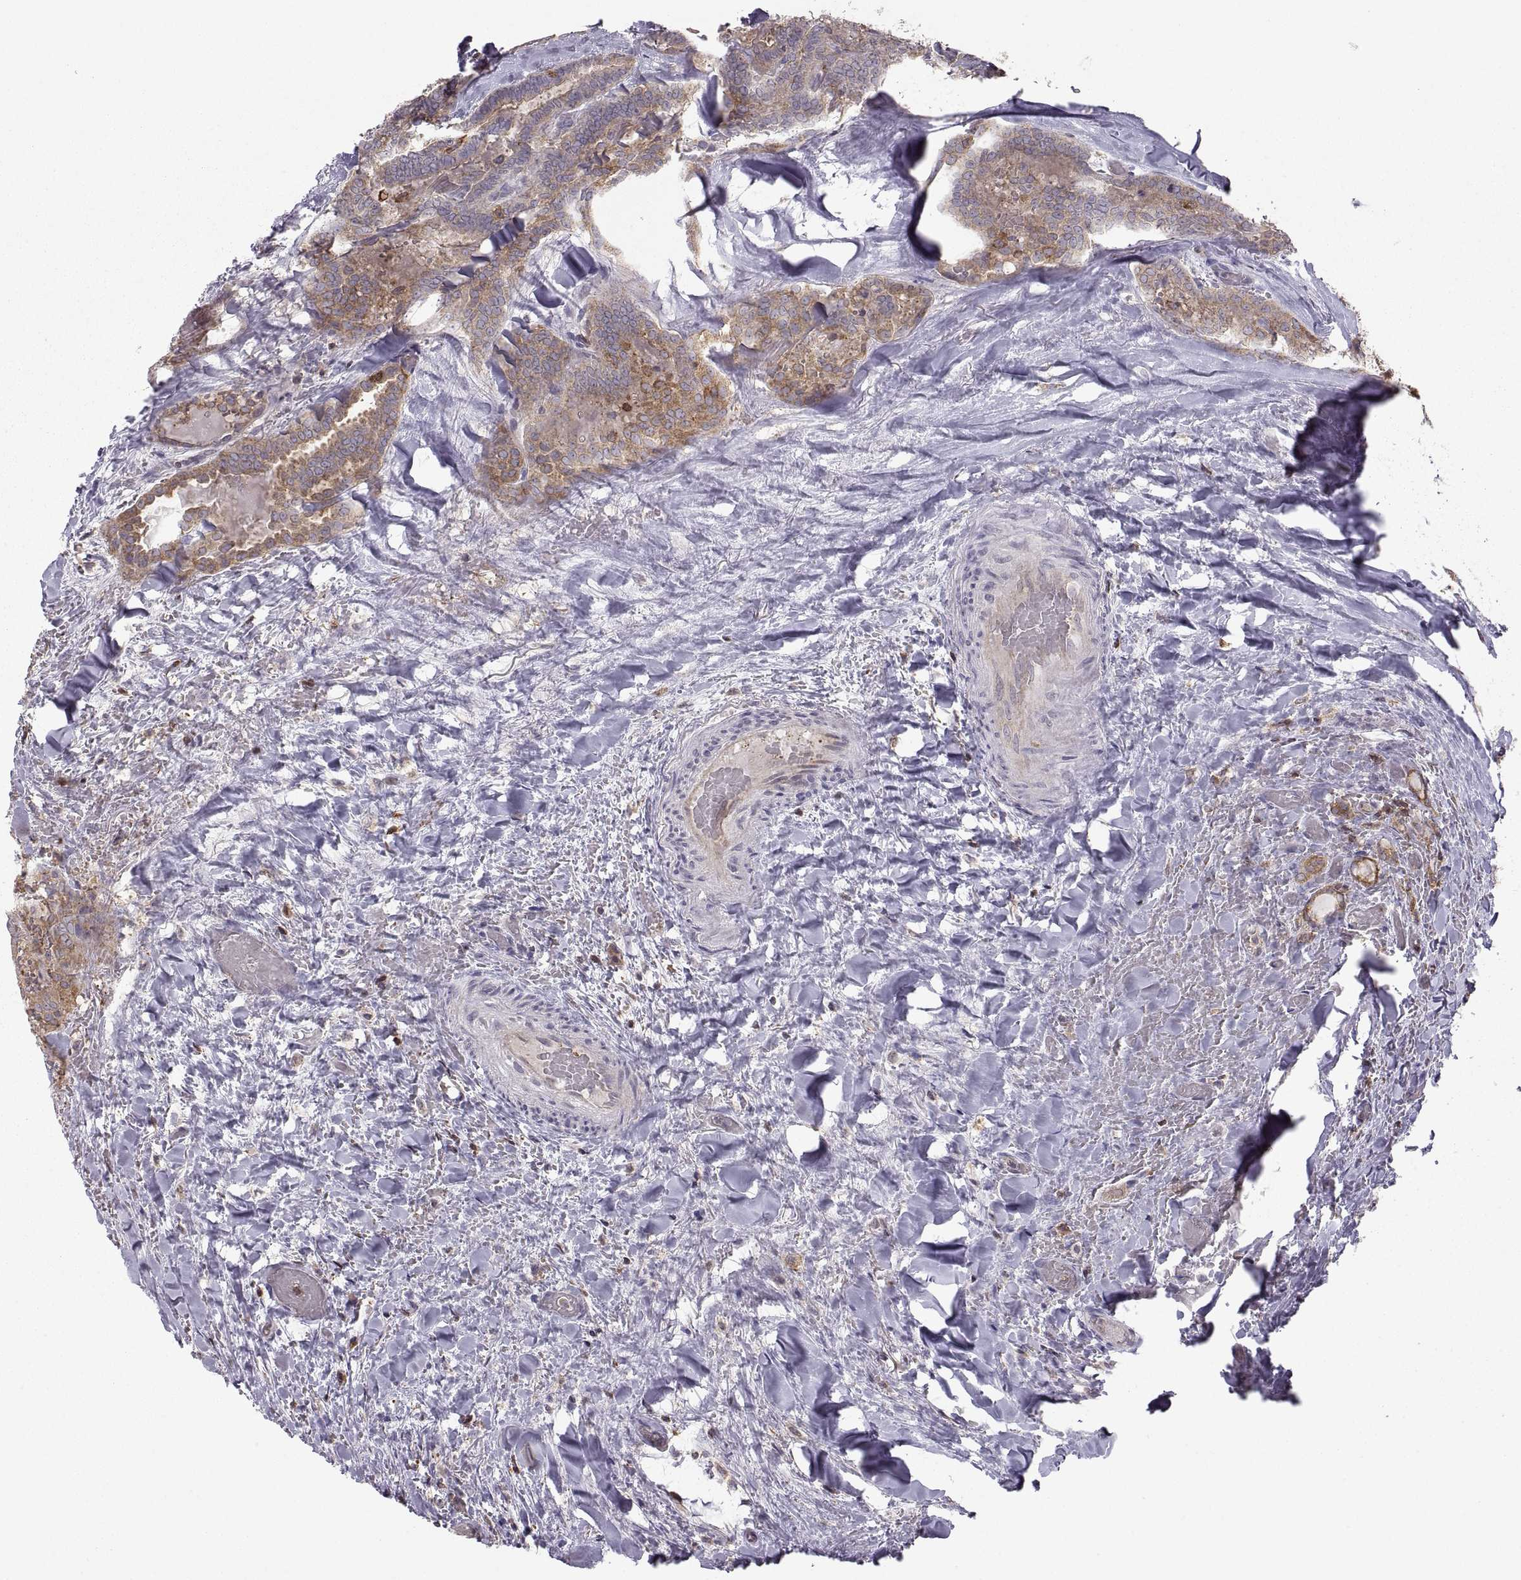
{"staining": {"intensity": "moderate", "quantity": "<25%", "location": "cytoplasmic/membranous"}, "tissue": "thyroid cancer", "cell_type": "Tumor cells", "image_type": "cancer", "snomed": [{"axis": "morphology", "description": "Papillary adenocarcinoma, NOS"}, {"axis": "topography", "description": "Thyroid gland"}], "caption": "Tumor cells exhibit low levels of moderate cytoplasmic/membranous expression in approximately <25% of cells in human thyroid cancer.", "gene": "EZR", "patient": {"sex": "female", "age": 39}}